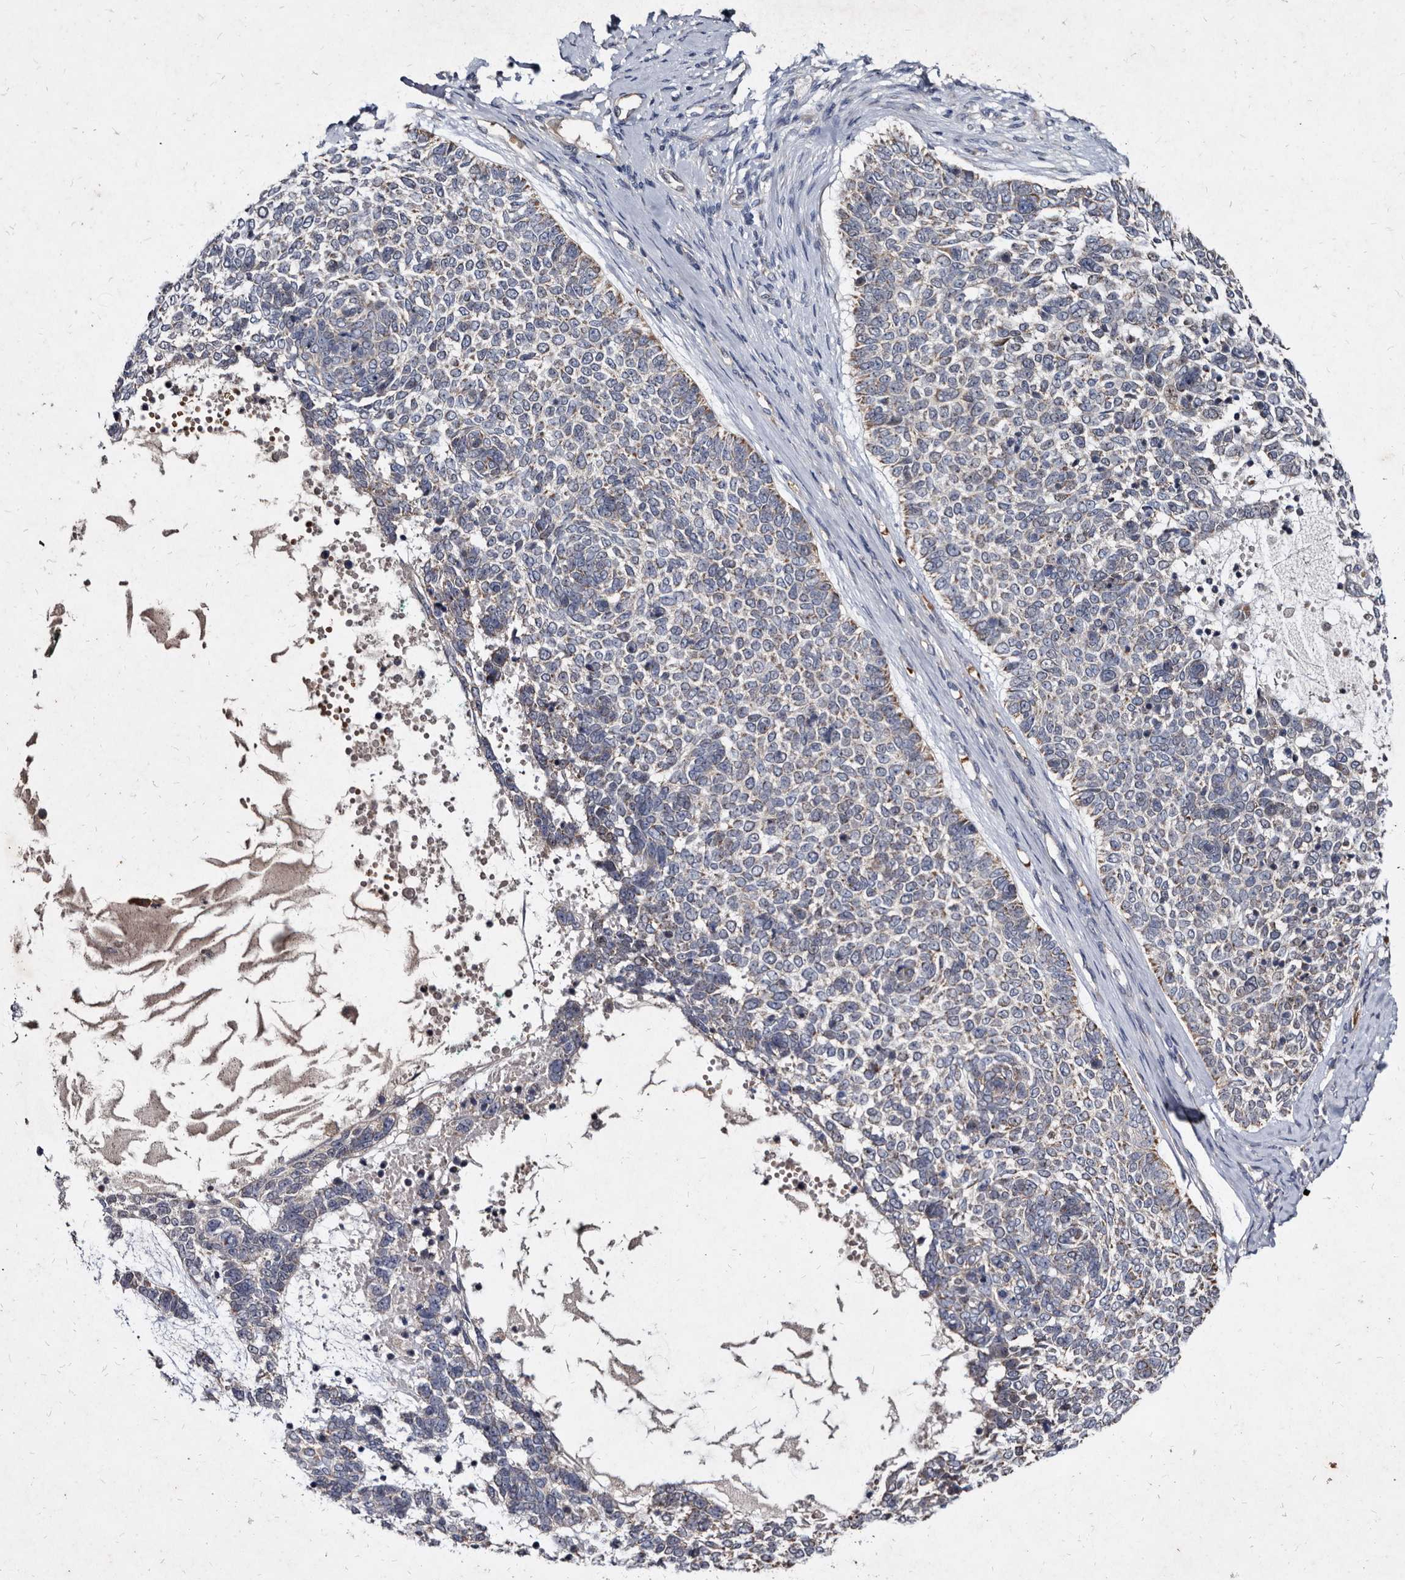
{"staining": {"intensity": "weak", "quantity": "25%-75%", "location": "cytoplasmic/membranous"}, "tissue": "skin cancer", "cell_type": "Tumor cells", "image_type": "cancer", "snomed": [{"axis": "morphology", "description": "Basal cell carcinoma"}, {"axis": "topography", "description": "Skin"}], "caption": "This is an image of immunohistochemistry staining of skin cancer, which shows weak positivity in the cytoplasmic/membranous of tumor cells.", "gene": "YPEL3", "patient": {"sex": "female", "age": 81}}